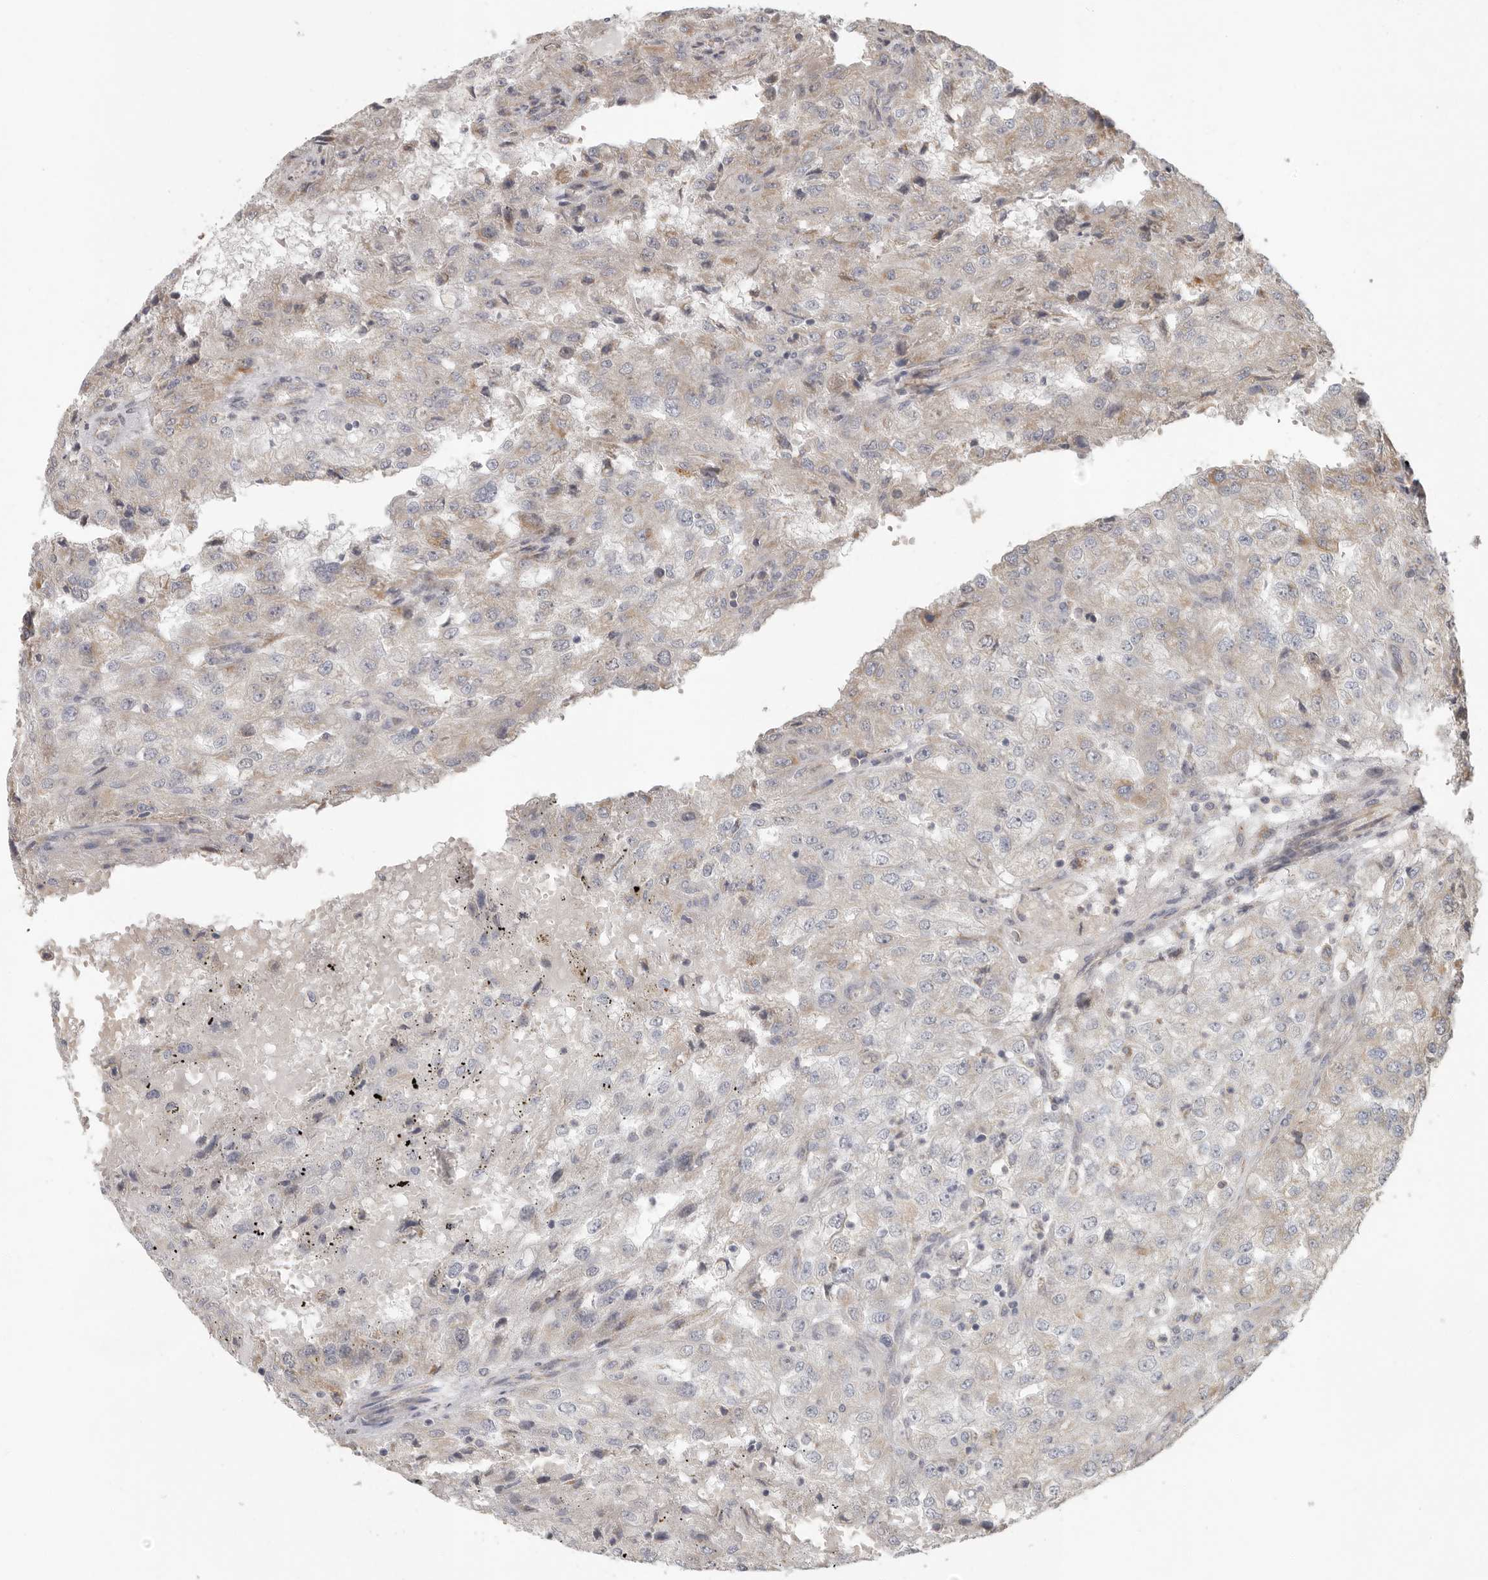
{"staining": {"intensity": "weak", "quantity": "<25%", "location": "cytoplasmic/membranous"}, "tissue": "renal cancer", "cell_type": "Tumor cells", "image_type": "cancer", "snomed": [{"axis": "morphology", "description": "Adenocarcinoma, NOS"}, {"axis": "topography", "description": "Kidney"}], "caption": "Image shows no significant protein staining in tumor cells of renal adenocarcinoma. (DAB immunohistochemistry with hematoxylin counter stain).", "gene": "UNK", "patient": {"sex": "female", "age": 54}}